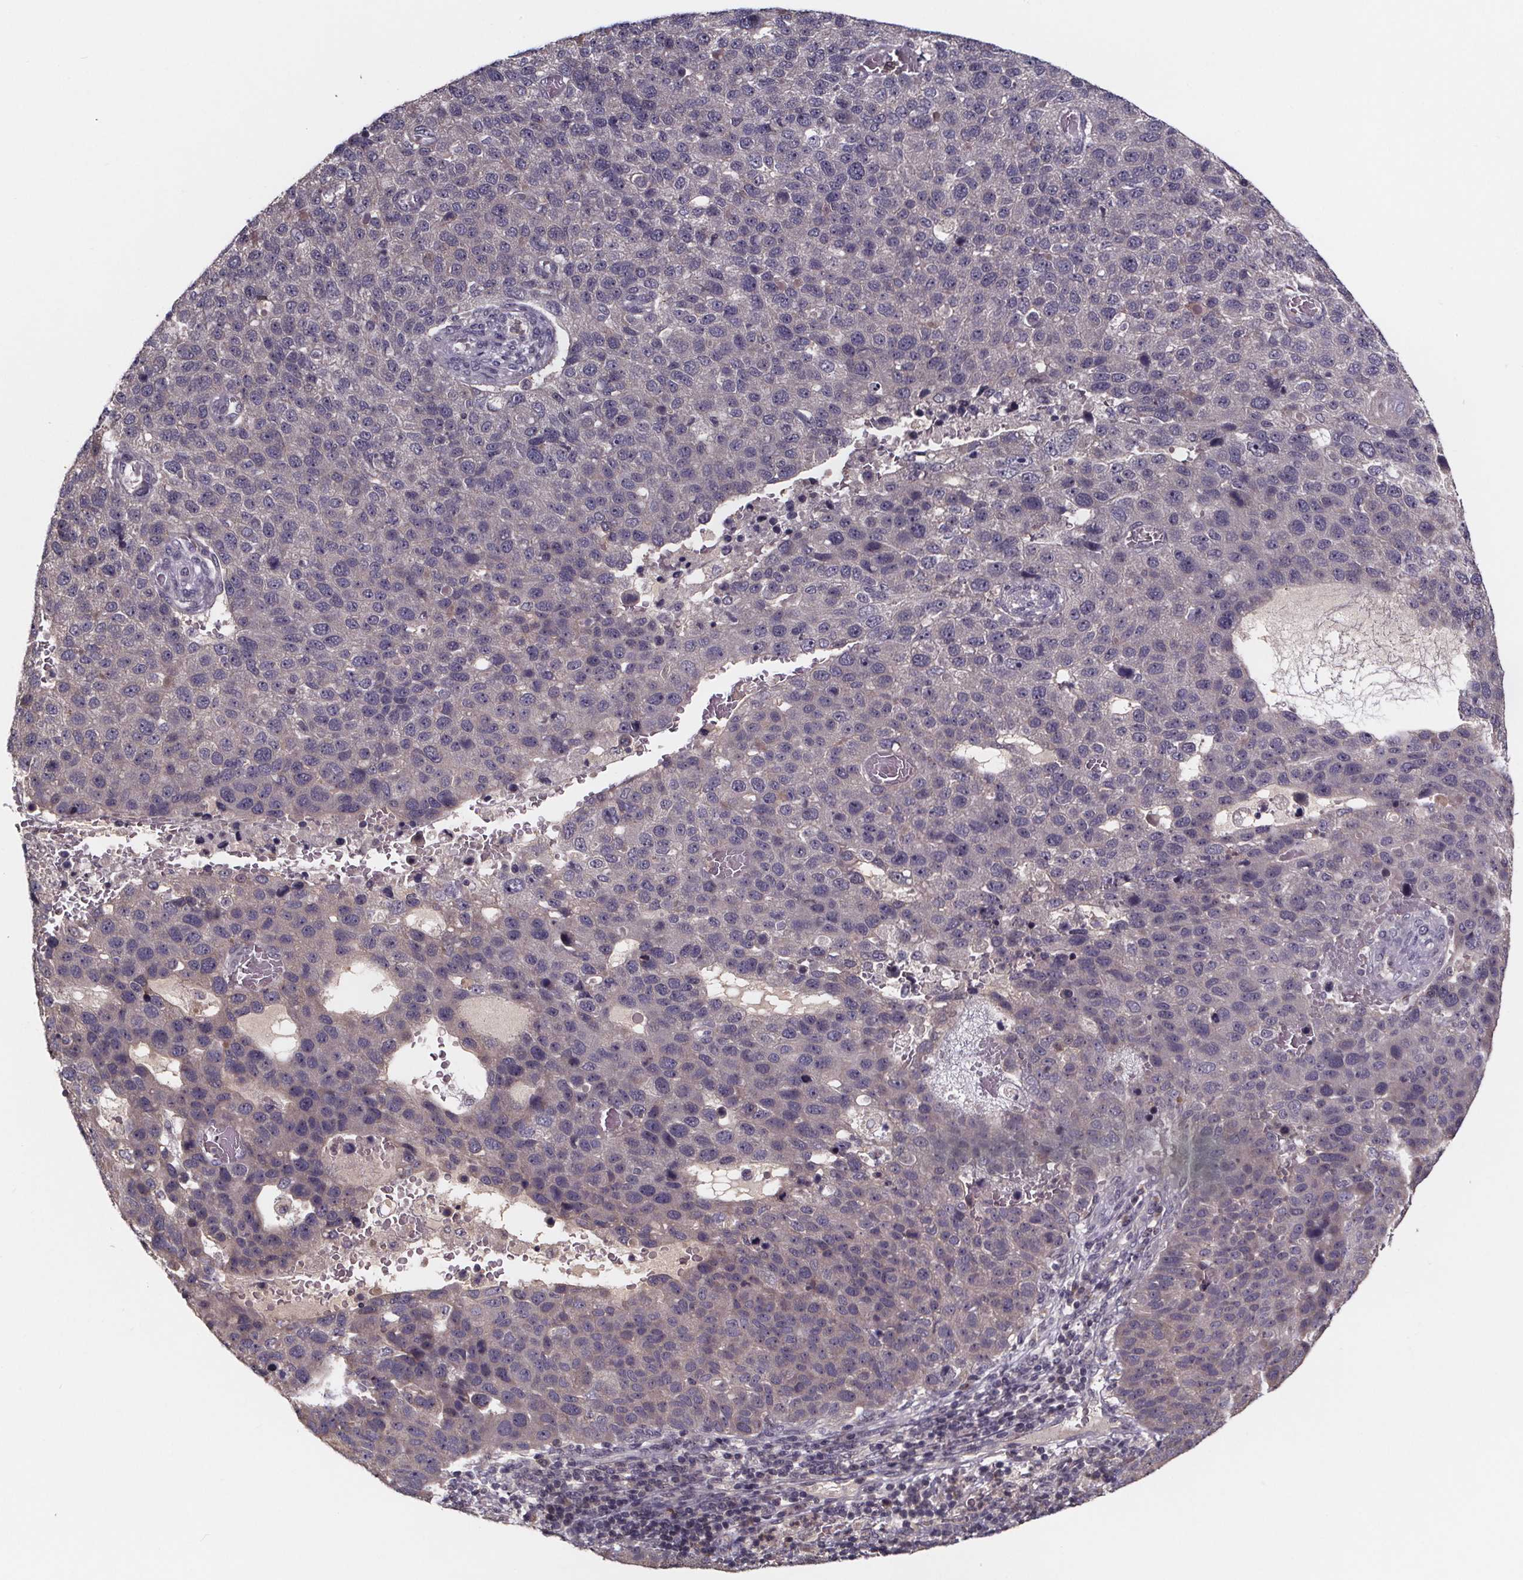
{"staining": {"intensity": "negative", "quantity": "none", "location": "none"}, "tissue": "pancreatic cancer", "cell_type": "Tumor cells", "image_type": "cancer", "snomed": [{"axis": "morphology", "description": "Adenocarcinoma, NOS"}, {"axis": "topography", "description": "Pancreas"}], "caption": "IHC of adenocarcinoma (pancreatic) reveals no positivity in tumor cells. The staining was performed using DAB (3,3'-diaminobenzidine) to visualize the protein expression in brown, while the nuclei were stained in blue with hematoxylin (Magnification: 20x).", "gene": "SMIM1", "patient": {"sex": "female", "age": 61}}